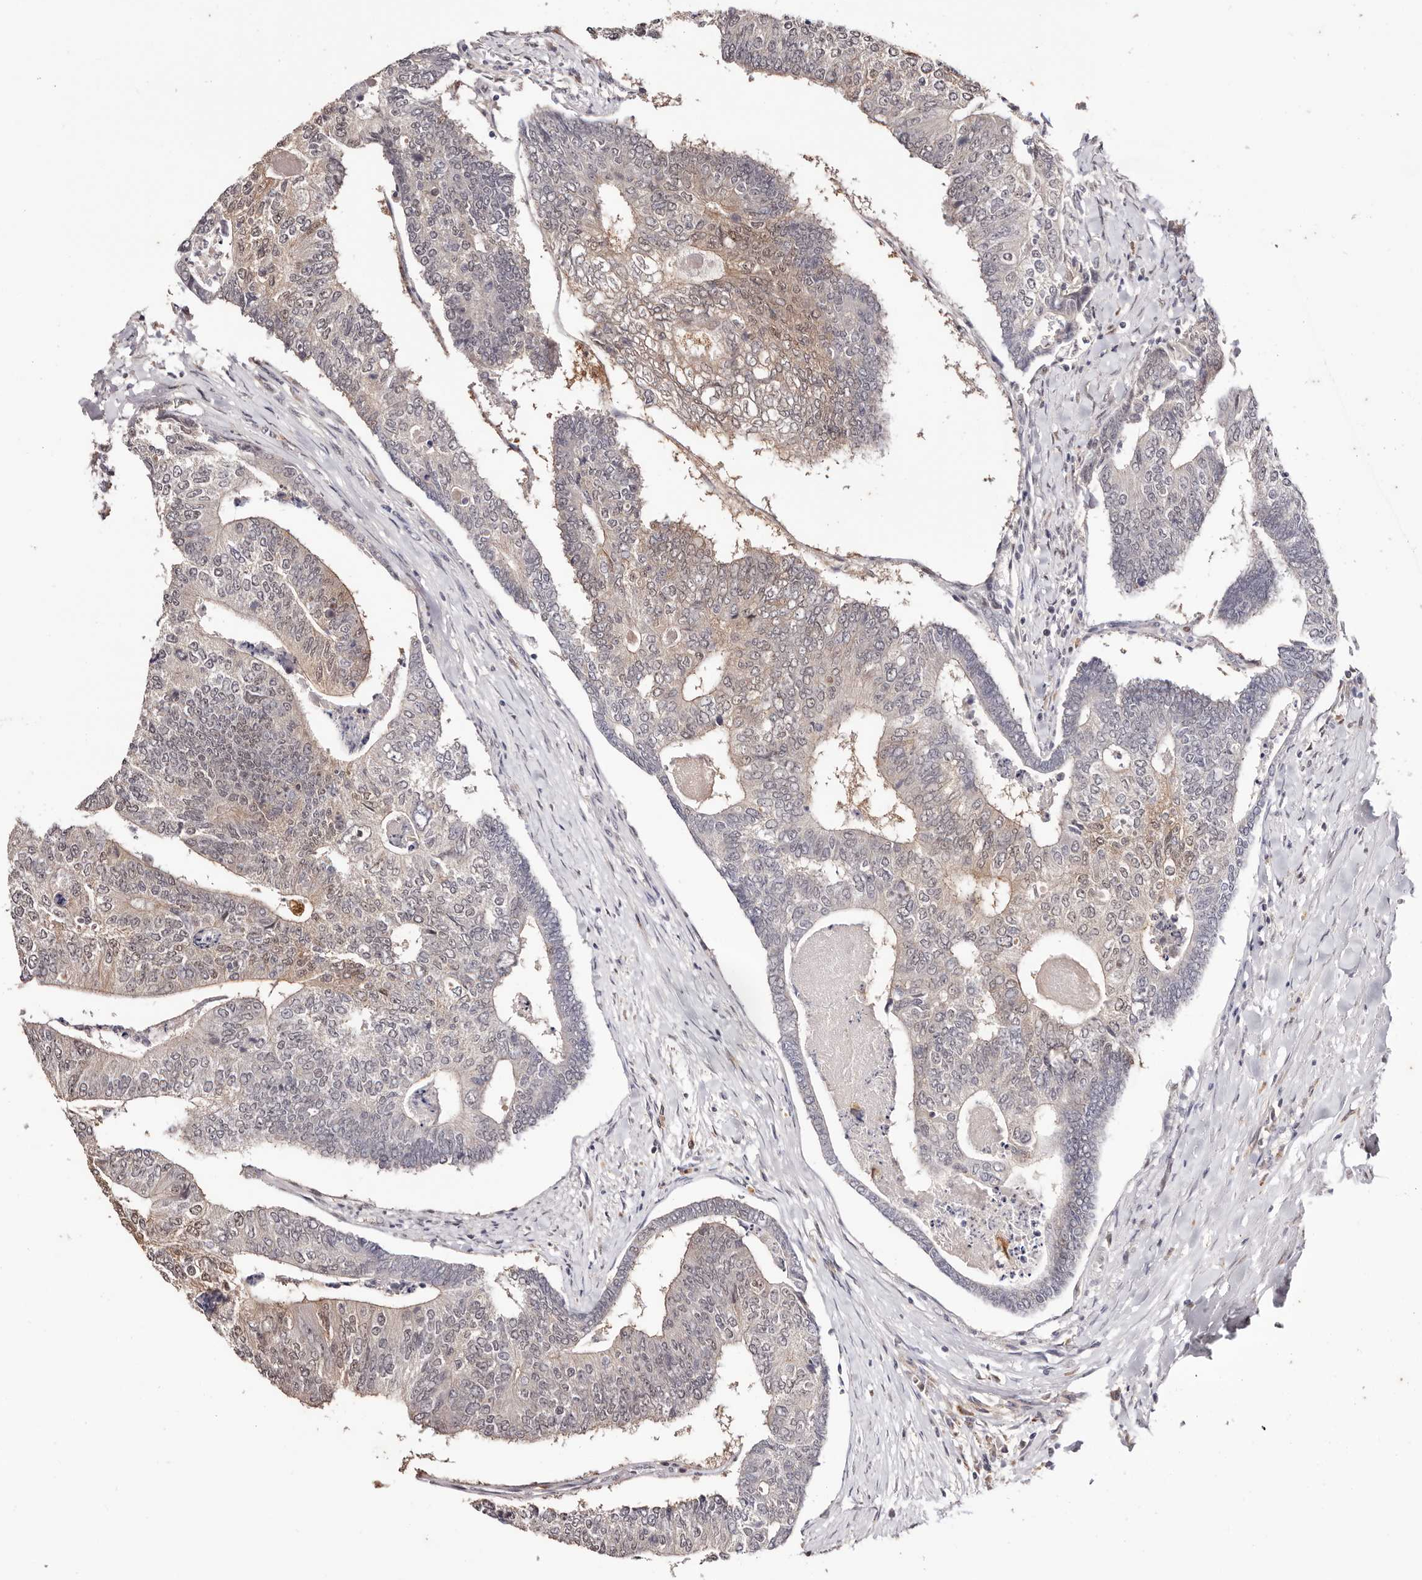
{"staining": {"intensity": "moderate", "quantity": "<25%", "location": "cytoplasmic/membranous,nuclear"}, "tissue": "colorectal cancer", "cell_type": "Tumor cells", "image_type": "cancer", "snomed": [{"axis": "morphology", "description": "Adenocarcinoma, NOS"}, {"axis": "topography", "description": "Colon"}], "caption": "The image reveals a brown stain indicating the presence of a protein in the cytoplasmic/membranous and nuclear of tumor cells in colorectal cancer (adenocarcinoma).", "gene": "TYW3", "patient": {"sex": "female", "age": 67}}